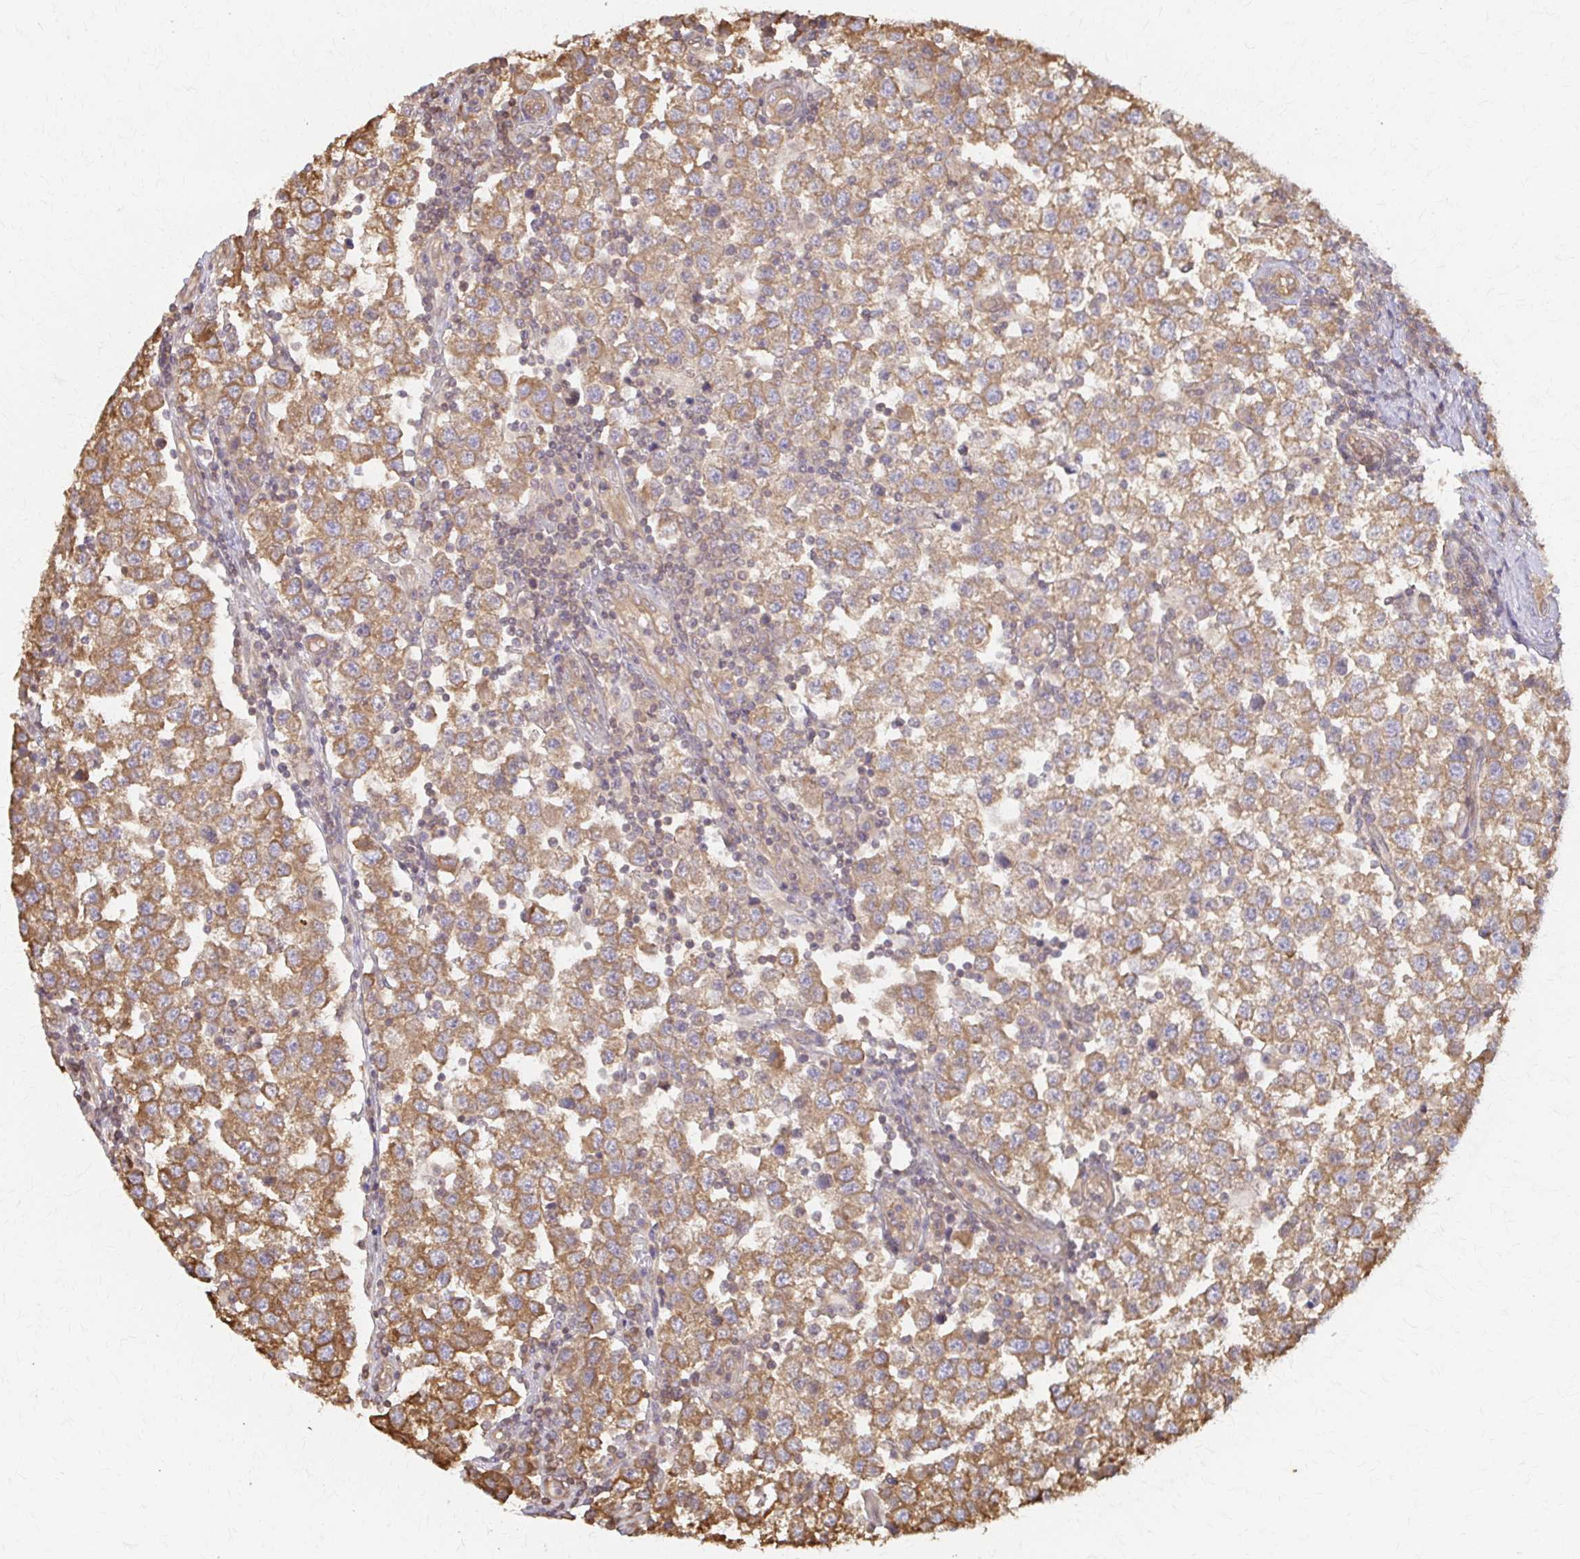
{"staining": {"intensity": "moderate", "quantity": ">75%", "location": "cytoplasmic/membranous"}, "tissue": "testis cancer", "cell_type": "Tumor cells", "image_type": "cancer", "snomed": [{"axis": "morphology", "description": "Seminoma, NOS"}, {"axis": "topography", "description": "Testis"}], "caption": "Immunohistochemistry (DAB (3,3'-diaminobenzidine)) staining of human testis seminoma displays moderate cytoplasmic/membranous protein expression in approximately >75% of tumor cells.", "gene": "ARHGAP35", "patient": {"sex": "male", "age": 34}}